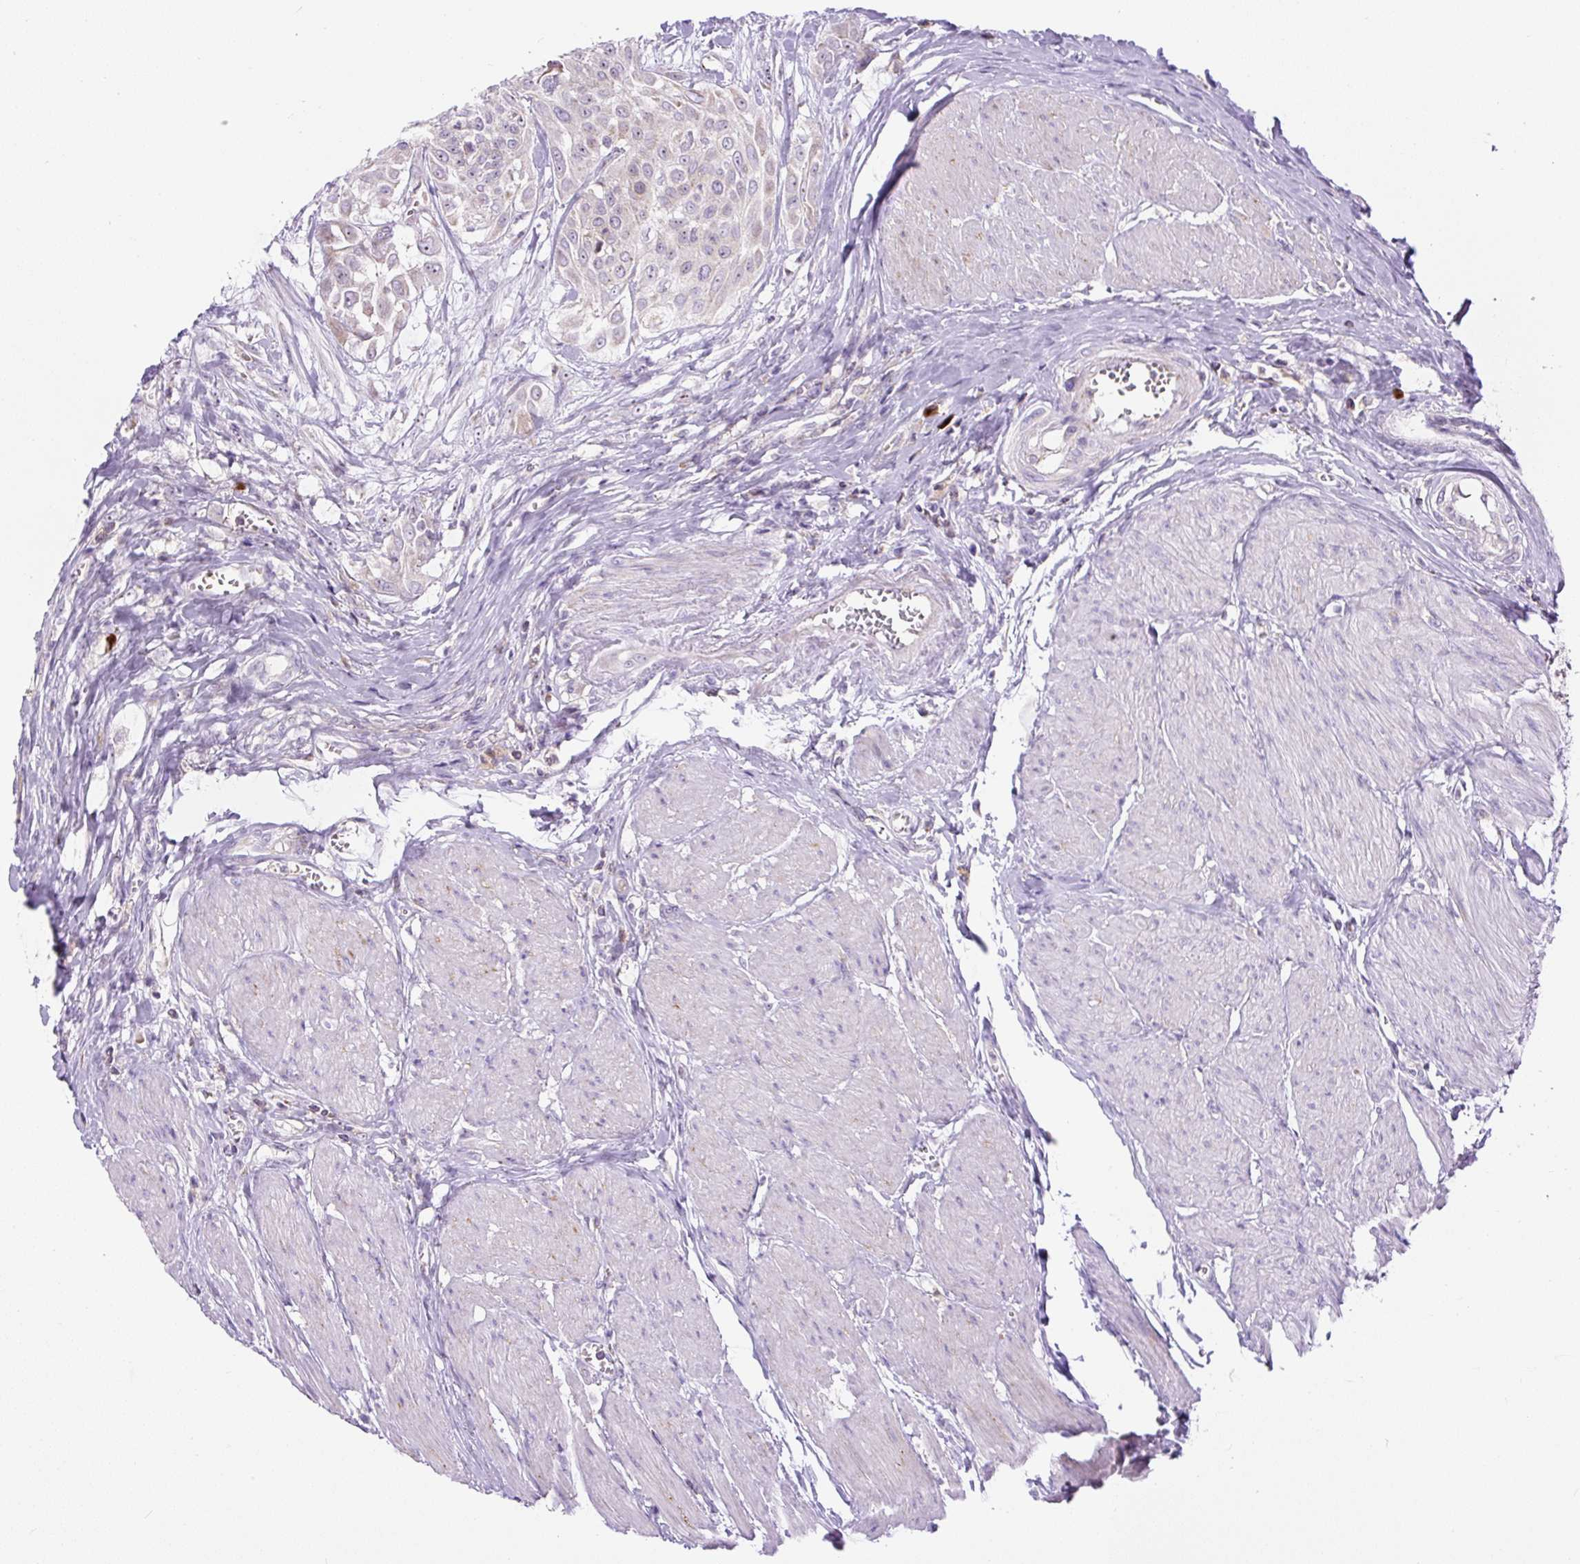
{"staining": {"intensity": "negative", "quantity": "none", "location": "none"}, "tissue": "urothelial cancer", "cell_type": "Tumor cells", "image_type": "cancer", "snomed": [{"axis": "morphology", "description": "Urothelial carcinoma, High grade"}, {"axis": "topography", "description": "Urinary bladder"}], "caption": "Protein analysis of urothelial carcinoma (high-grade) displays no significant positivity in tumor cells.", "gene": "ZNF596", "patient": {"sex": "male", "age": 57}}